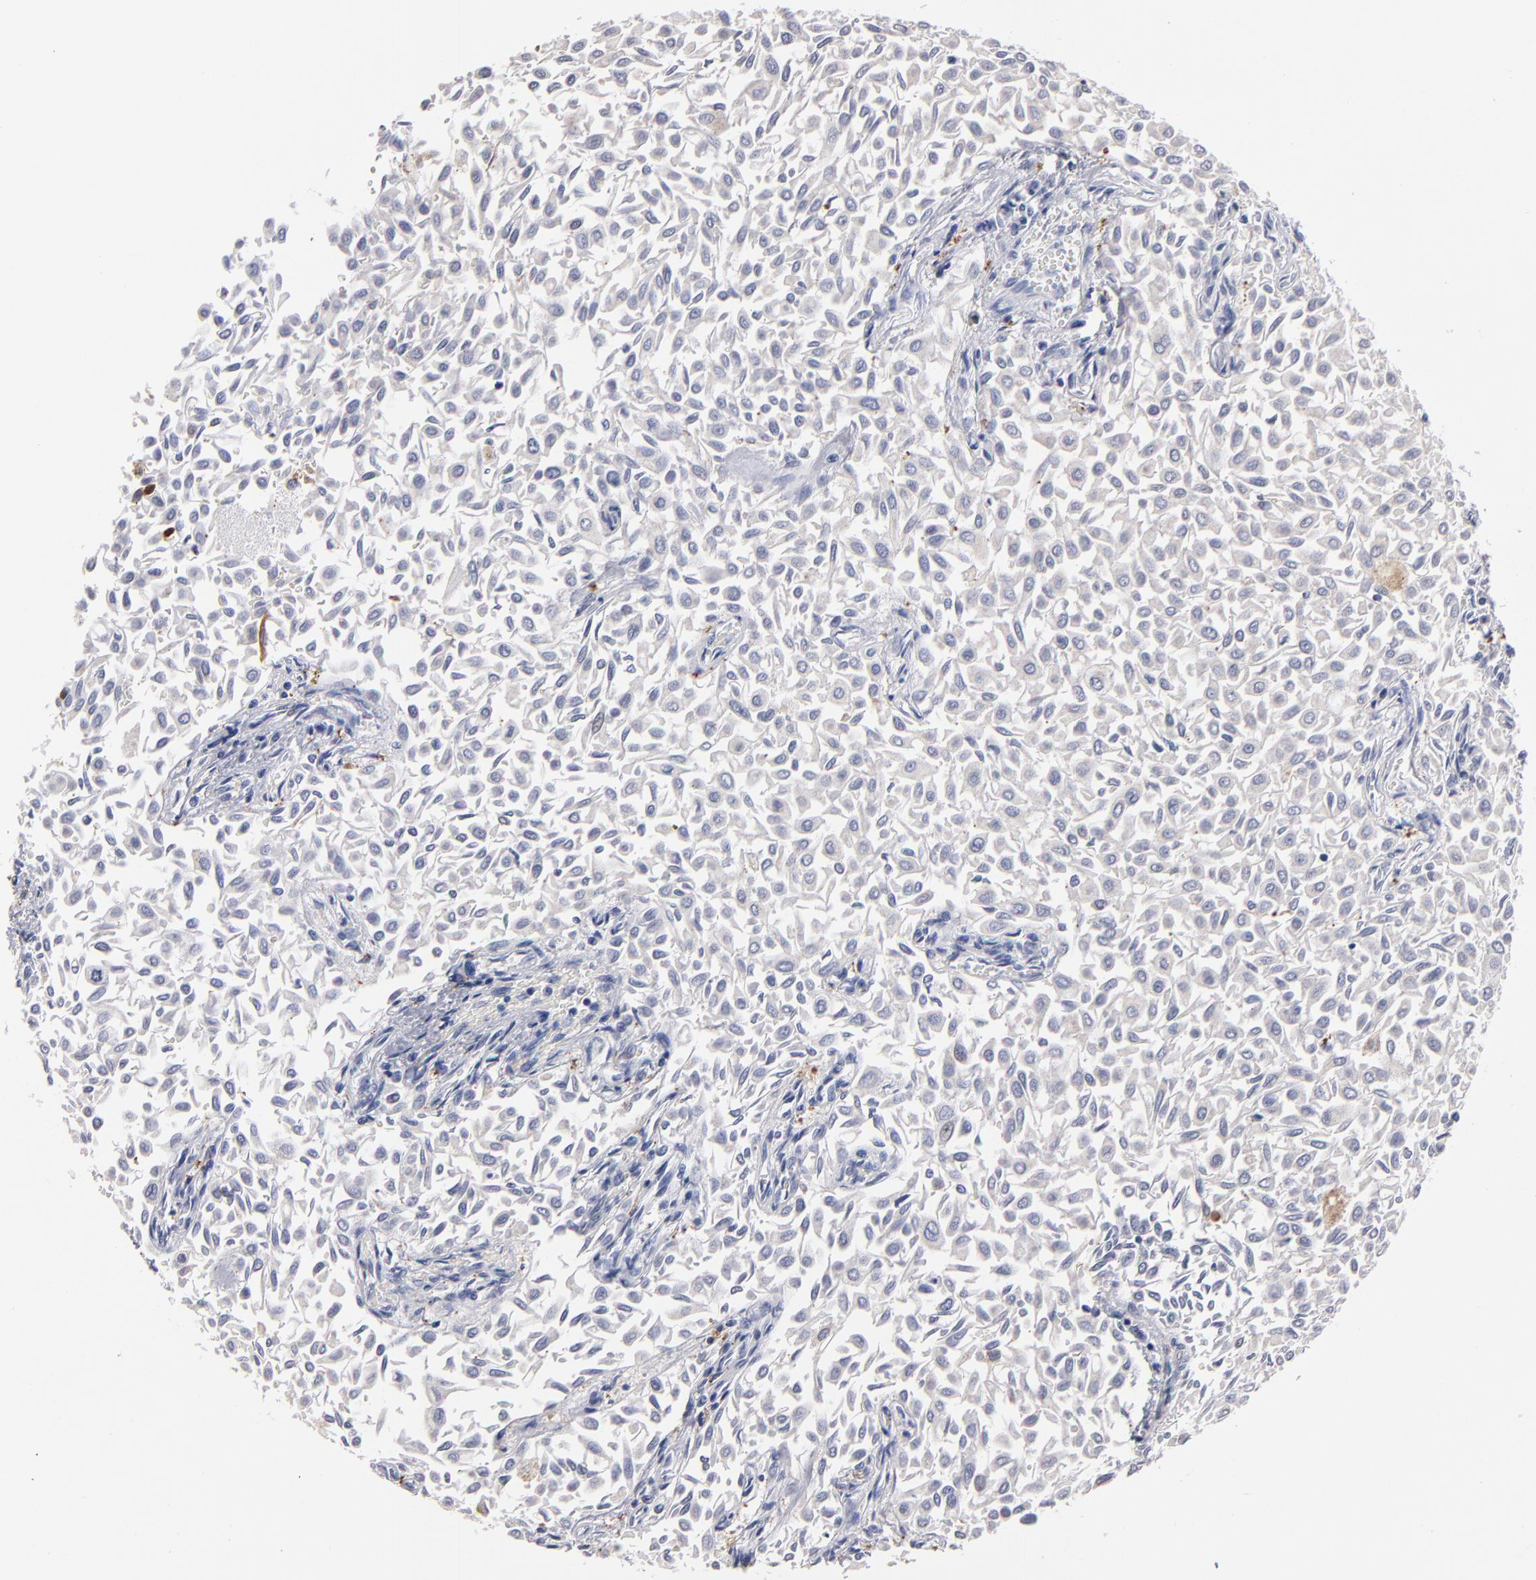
{"staining": {"intensity": "weak", "quantity": "<25%", "location": "cytoplasmic/membranous"}, "tissue": "urothelial cancer", "cell_type": "Tumor cells", "image_type": "cancer", "snomed": [{"axis": "morphology", "description": "Urothelial carcinoma, Low grade"}, {"axis": "topography", "description": "Urinary bladder"}], "caption": "Immunohistochemical staining of human low-grade urothelial carcinoma demonstrates no significant staining in tumor cells.", "gene": "FABP4", "patient": {"sex": "male", "age": 64}}